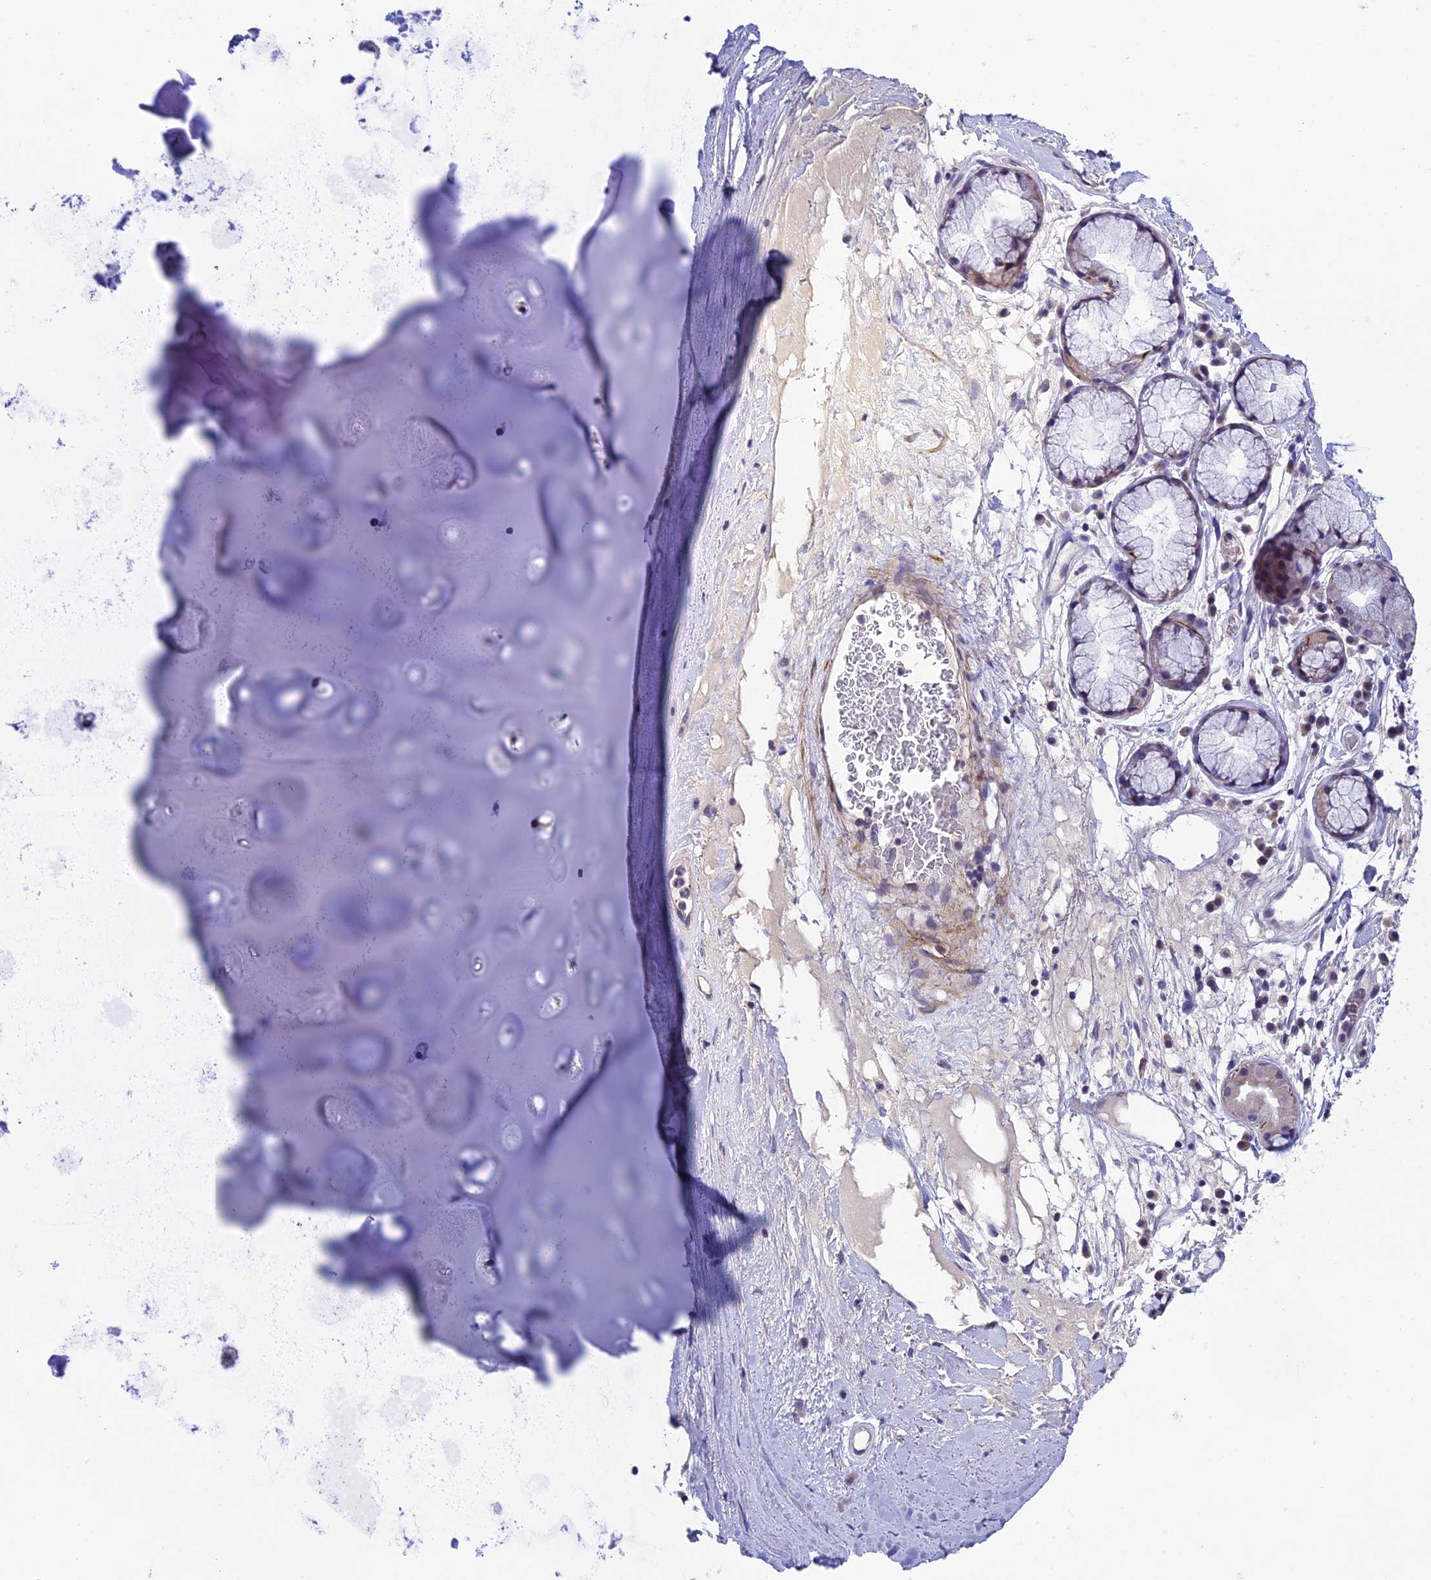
{"staining": {"intensity": "negative", "quantity": "none", "location": "none"}, "tissue": "adipose tissue", "cell_type": "Adipocytes", "image_type": "normal", "snomed": [{"axis": "morphology", "description": "Normal tissue, NOS"}, {"axis": "topography", "description": "Cartilage tissue"}], "caption": "Adipose tissue stained for a protein using IHC displays no expression adipocytes.", "gene": "FAM178B", "patient": {"sex": "female", "age": 63}}